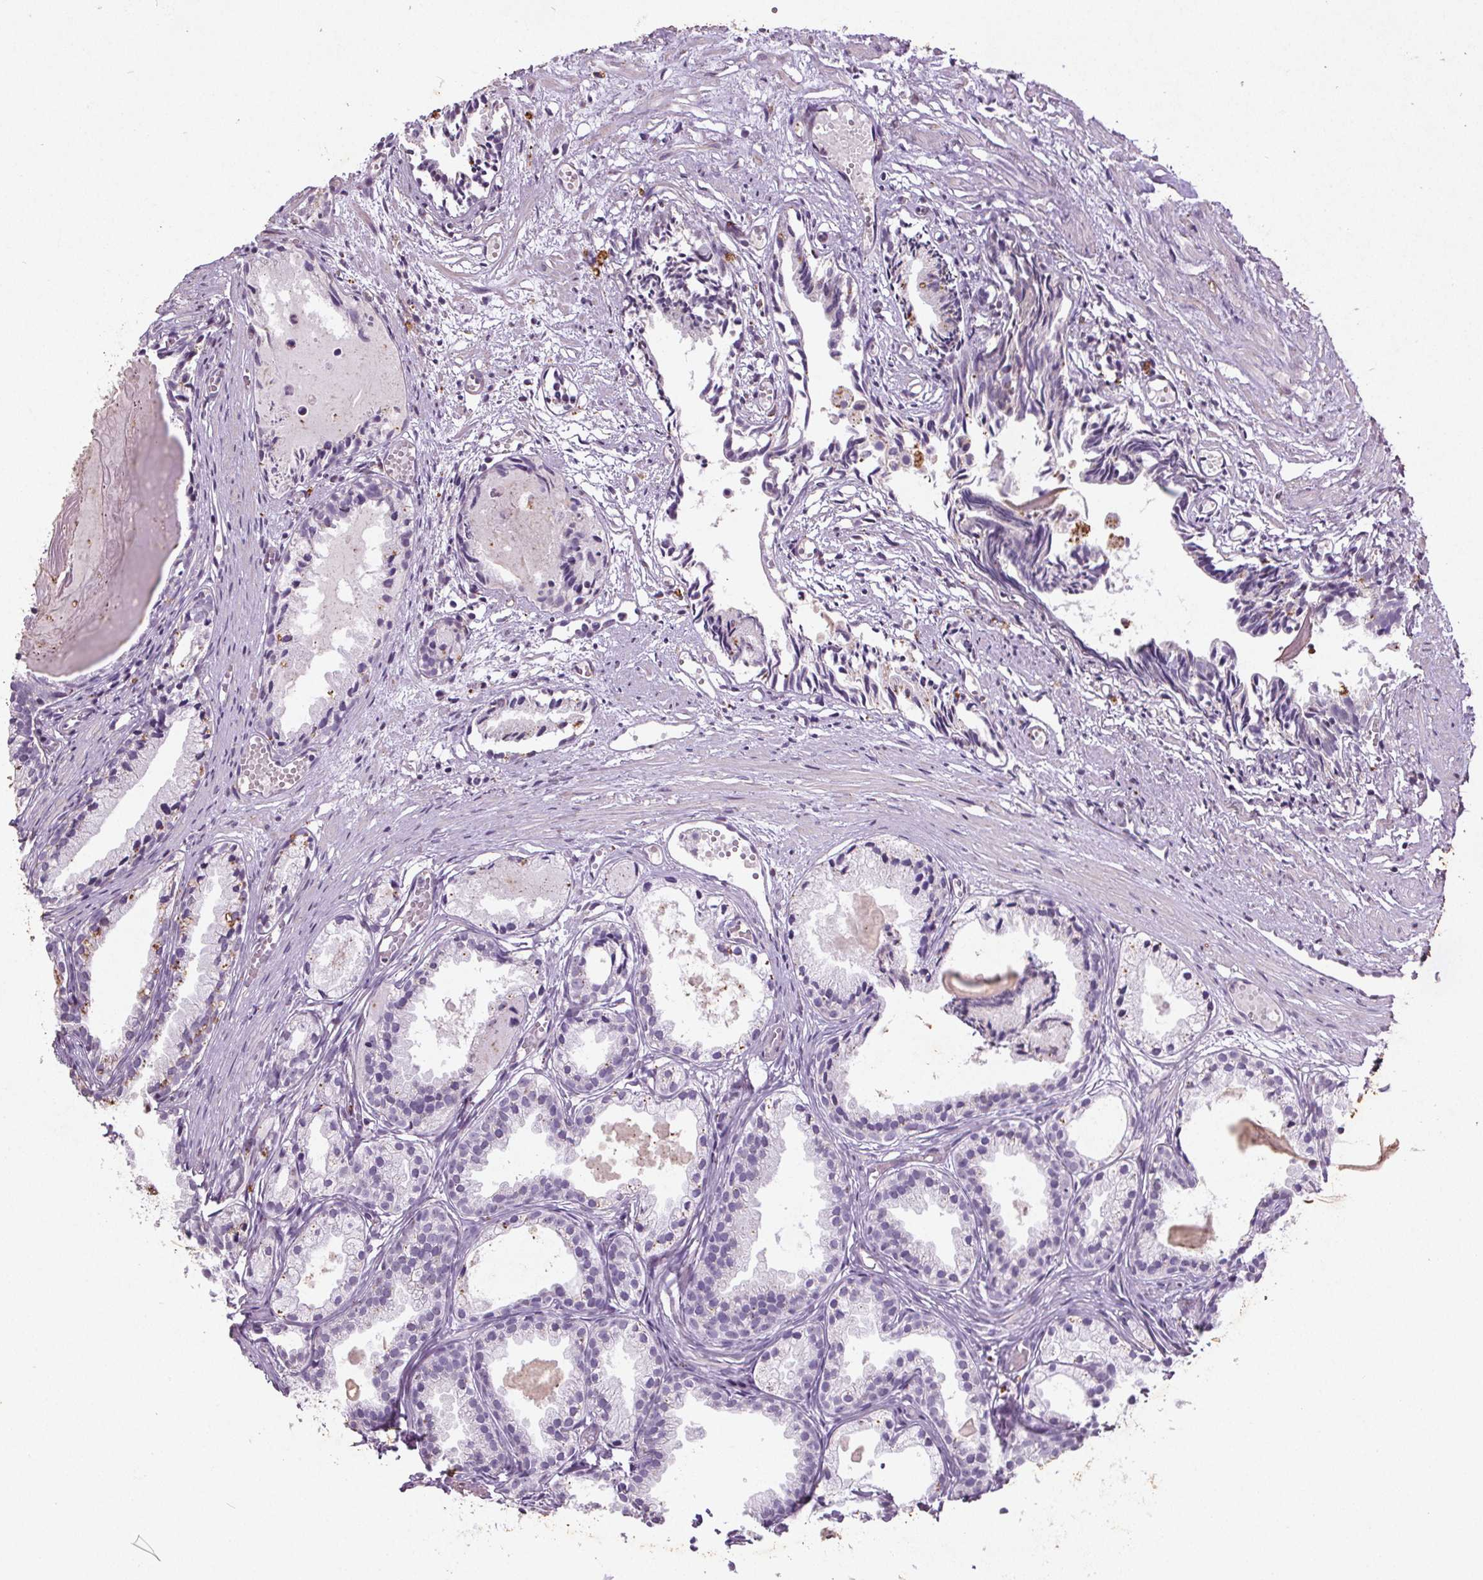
{"staining": {"intensity": "negative", "quantity": "none", "location": "none"}, "tissue": "prostate cancer", "cell_type": "Tumor cells", "image_type": "cancer", "snomed": [{"axis": "morphology", "description": "Adenocarcinoma, High grade"}, {"axis": "topography", "description": "Prostate"}], "caption": "An immunohistochemistry image of prostate cancer is shown. There is no staining in tumor cells of prostate cancer.", "gene": "C19orf84", "patient": {"sex": "male", "age": 81}}